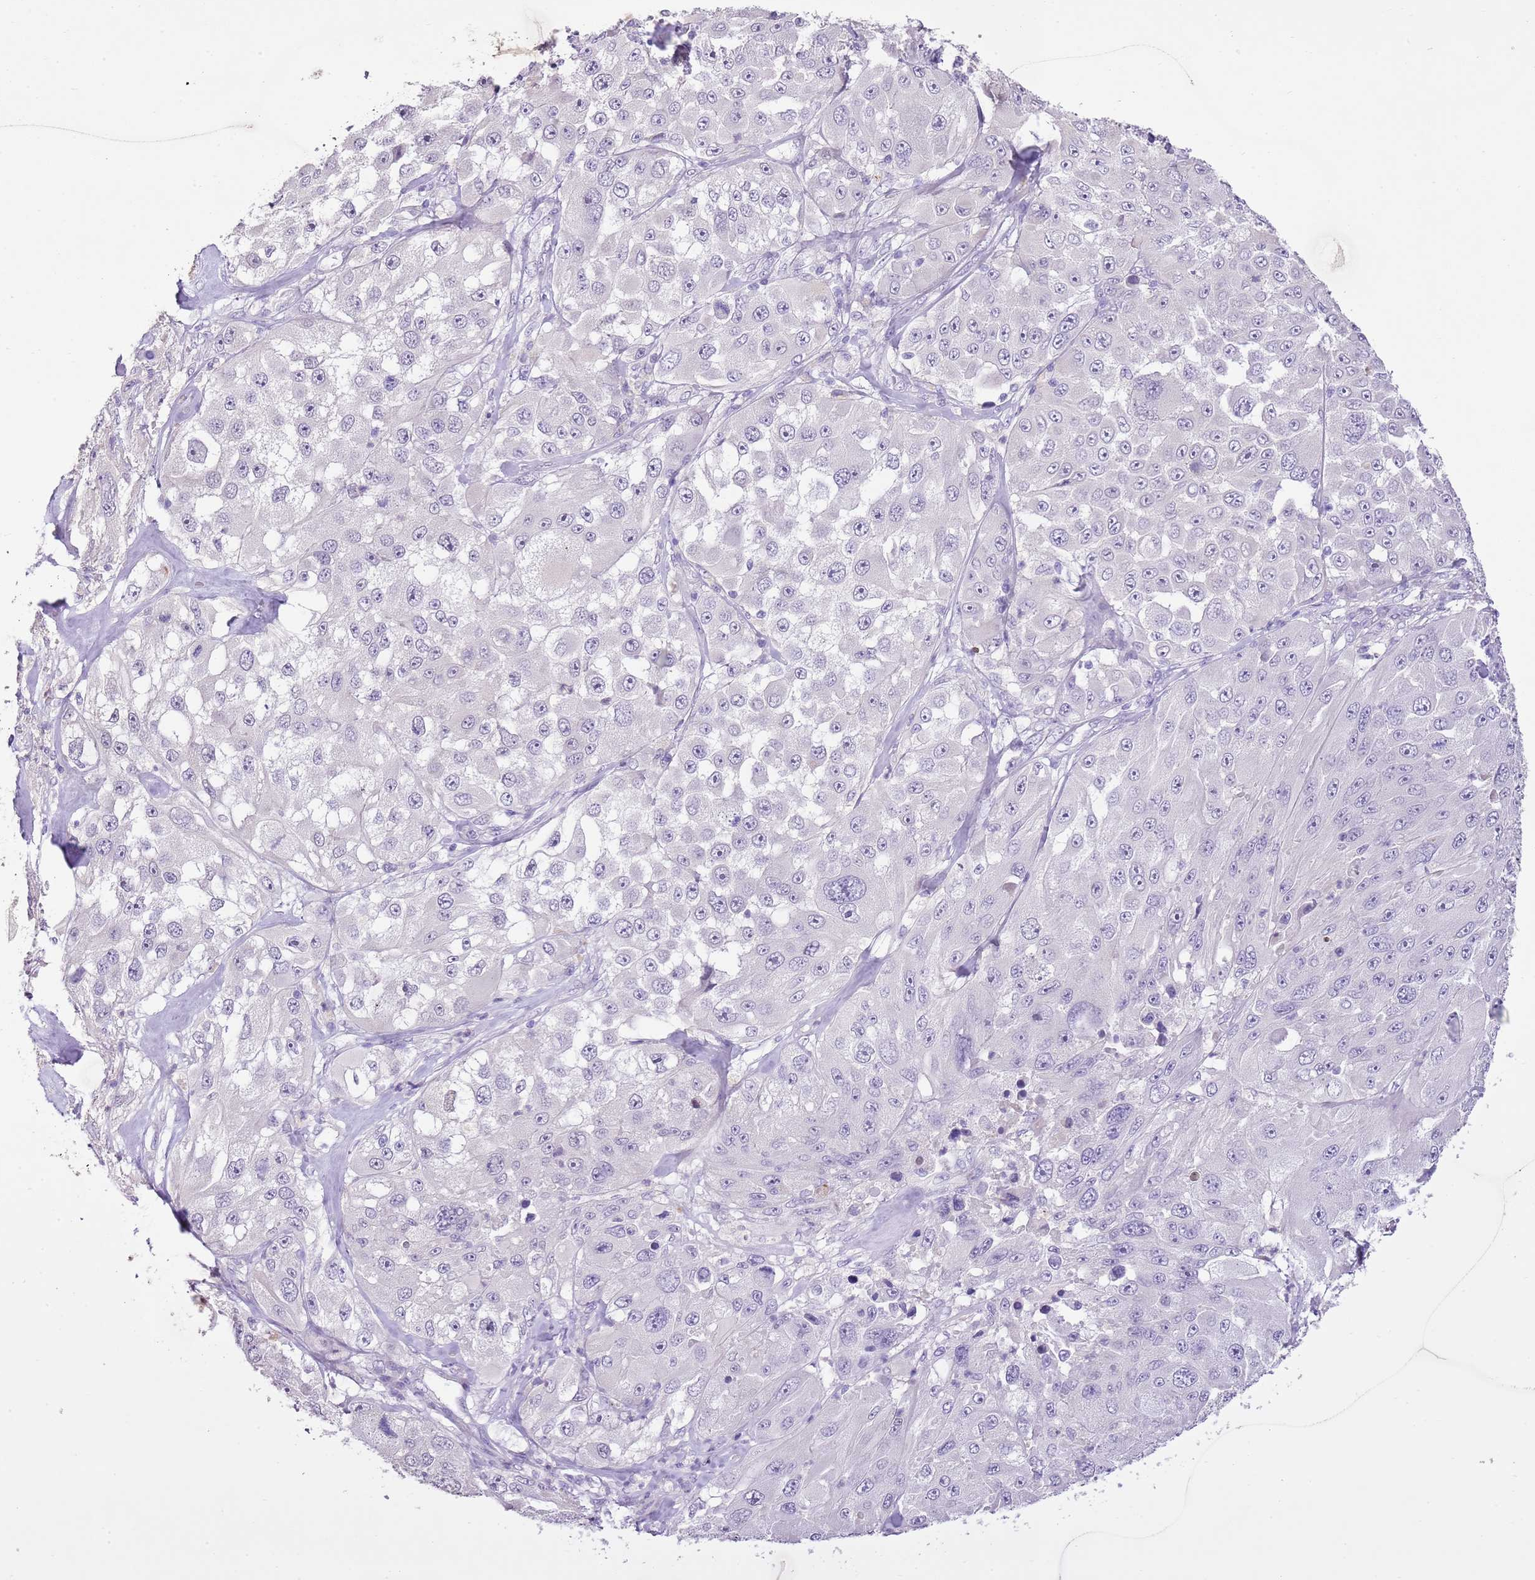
{"staining": {"intensity": "negative", "quantity": "none", "location": "none"}, "tissue": "melanoma", "cell_type": "Tumor cells", "image_type": "cancer", "snomed": [{"axis": "morphology", "description": "Malignant melanoma, Metastatic site"}, {"axis": "topography", "description": "Lymph node"}], "caption": "Tumor cells show no significant staining in malignant melanoma (metastatic site).", "gene": "XPO7", "patient": {"sex": "male", "age": 62}}